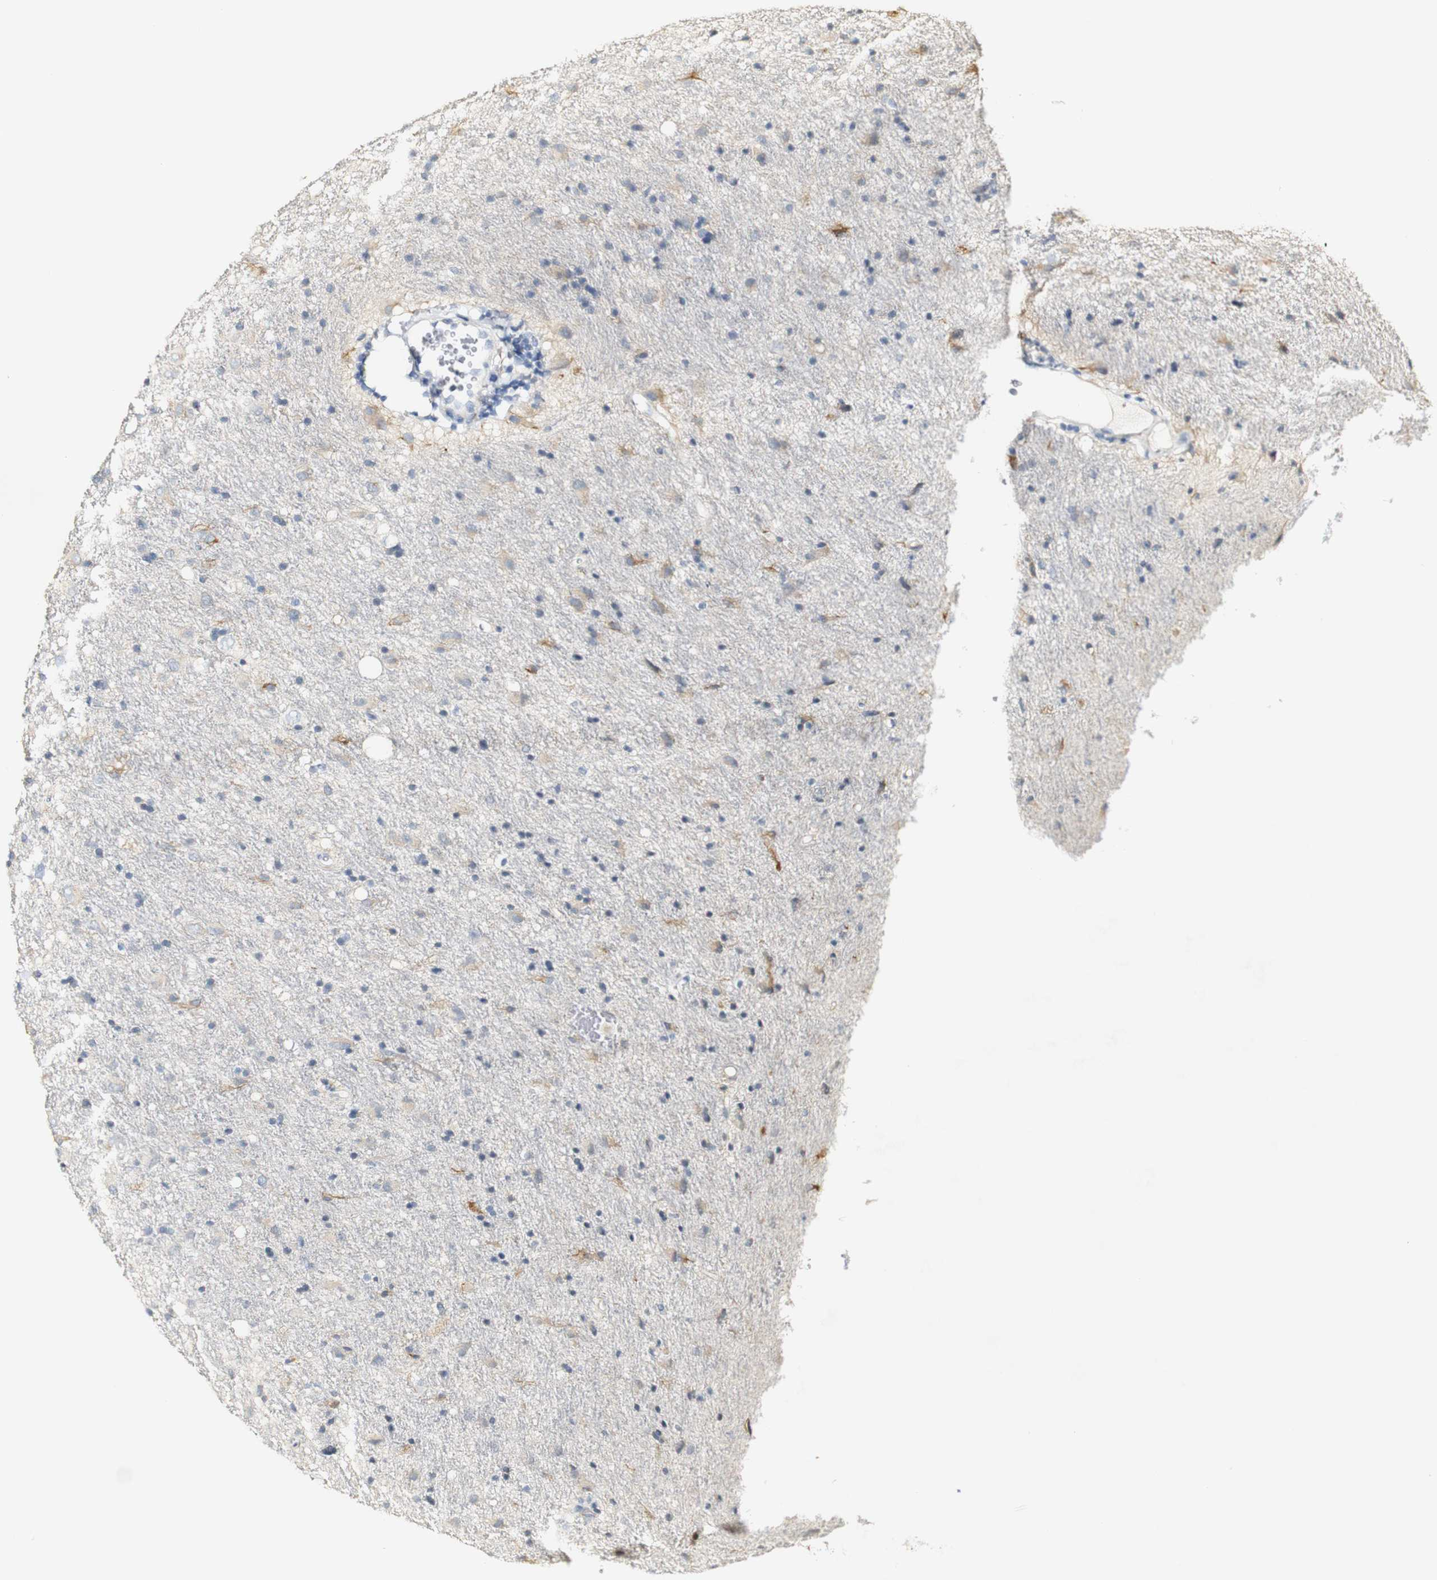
{"staining": {"intensity": "weak", "quantity": "<25%", "location": "cytoplasmic/membranous"}, "tissue": "glioma", "cell_type": "Tumor cells", "image_type": "cancer", "snomed": [{"axis": "morphology", "description": "Glioma, malignant, Low grade"}, {"axis": "topography", "description": "Brain"}], "caption": "Photomicrograph shows no significant protein expression in tumor cells of glioma.", "gene": "FMO3", "patient": {"sex": "male", "age": 77}}